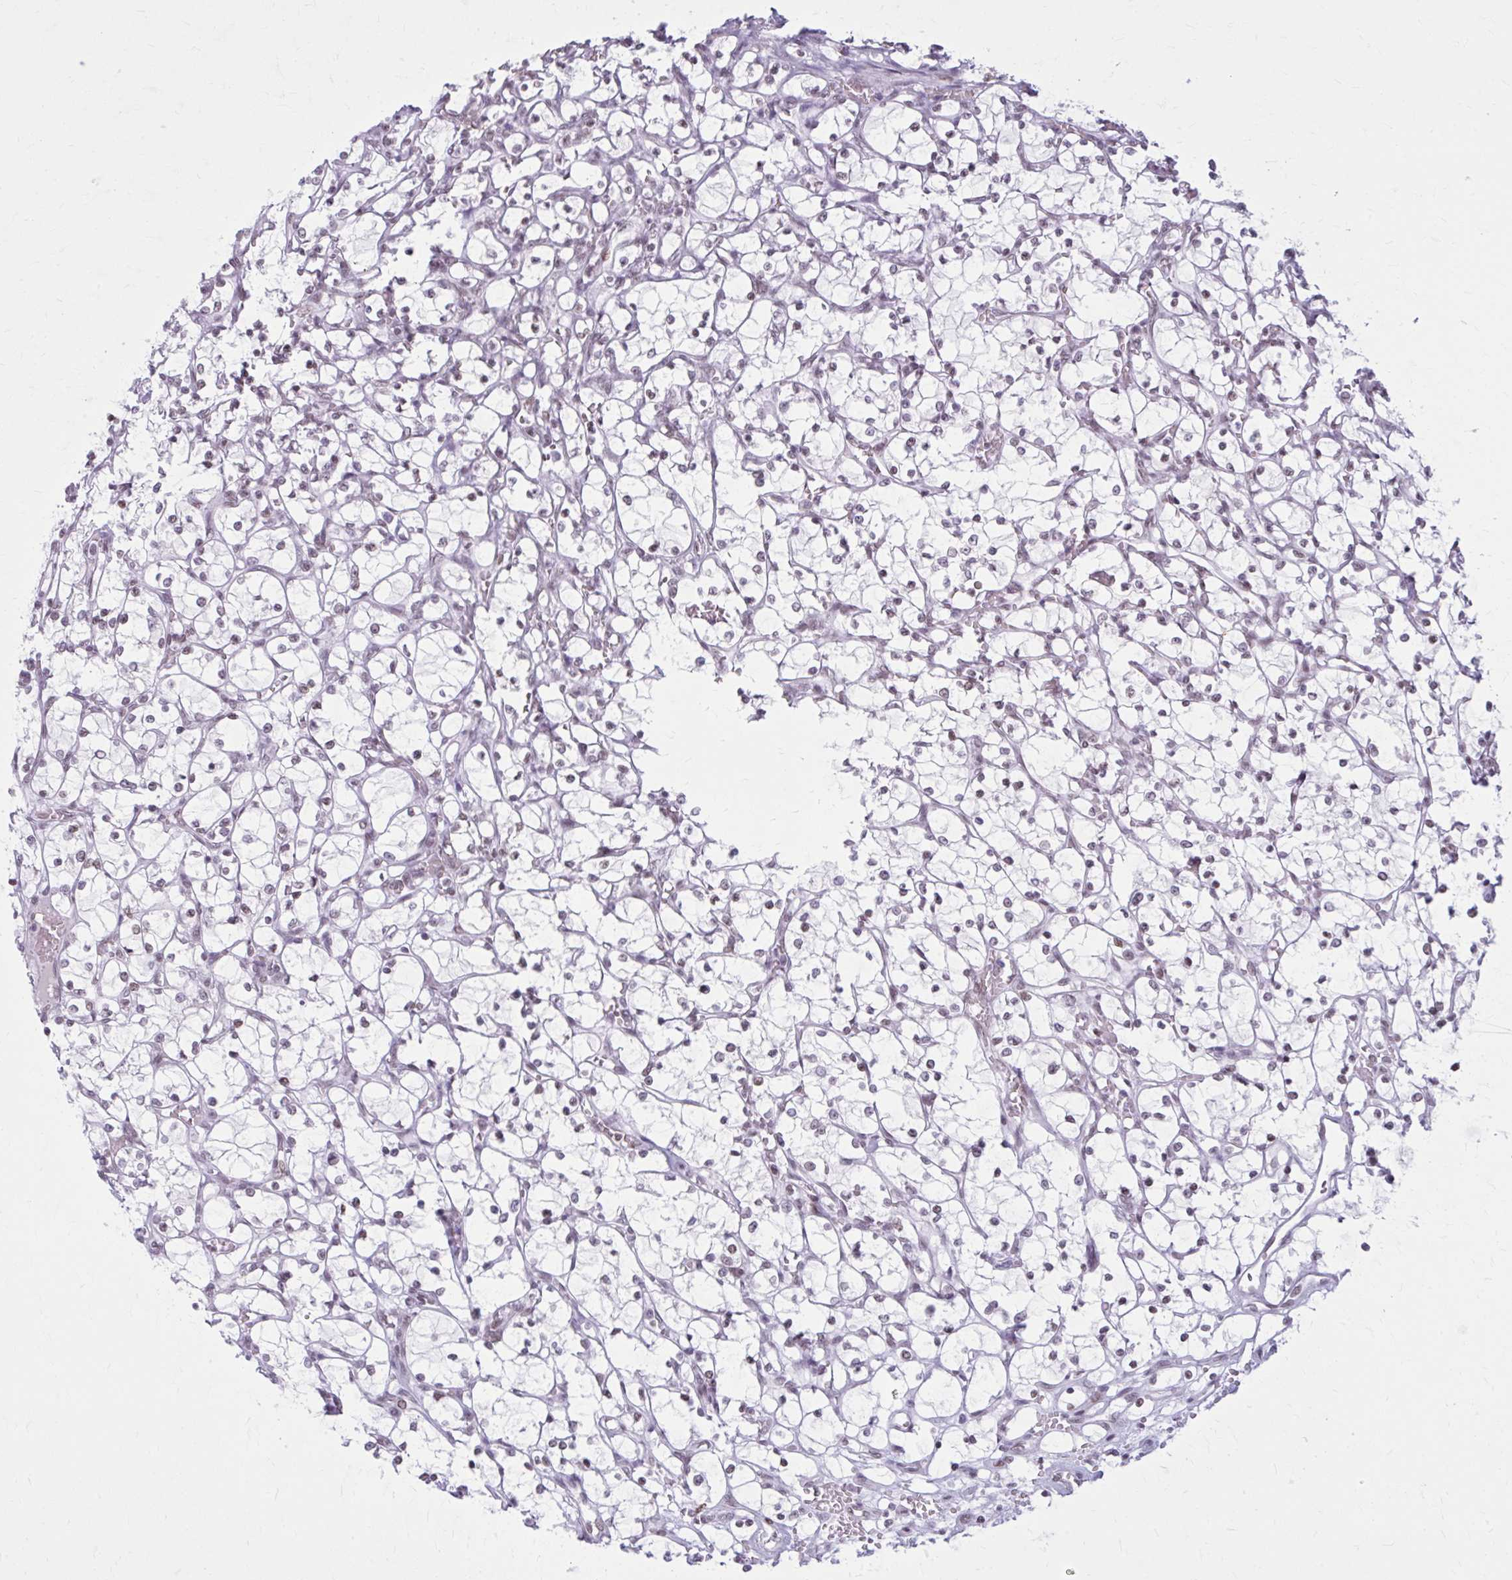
{"staining": {"intensity": "weak", "quantity": "25%-75%", "location": "nuclear"}, "tissue": "renal cancer", "cell_type": "Tumor cells", "image_type": "cancer", "snomed": [{"axis": "morphology", "description": "Adenocarcinoma, NOS"}, {"axis": "topography", "description": "Kidney"}], "caption": "Protein positivity by immunohistochemistry shows weak nuclear positivity in approximately 25%-75% of tumor cells in renal cancer (adenocarcinoma).", "gene": "PABIR1", "patient": {"sex": "female", "age": 69}}